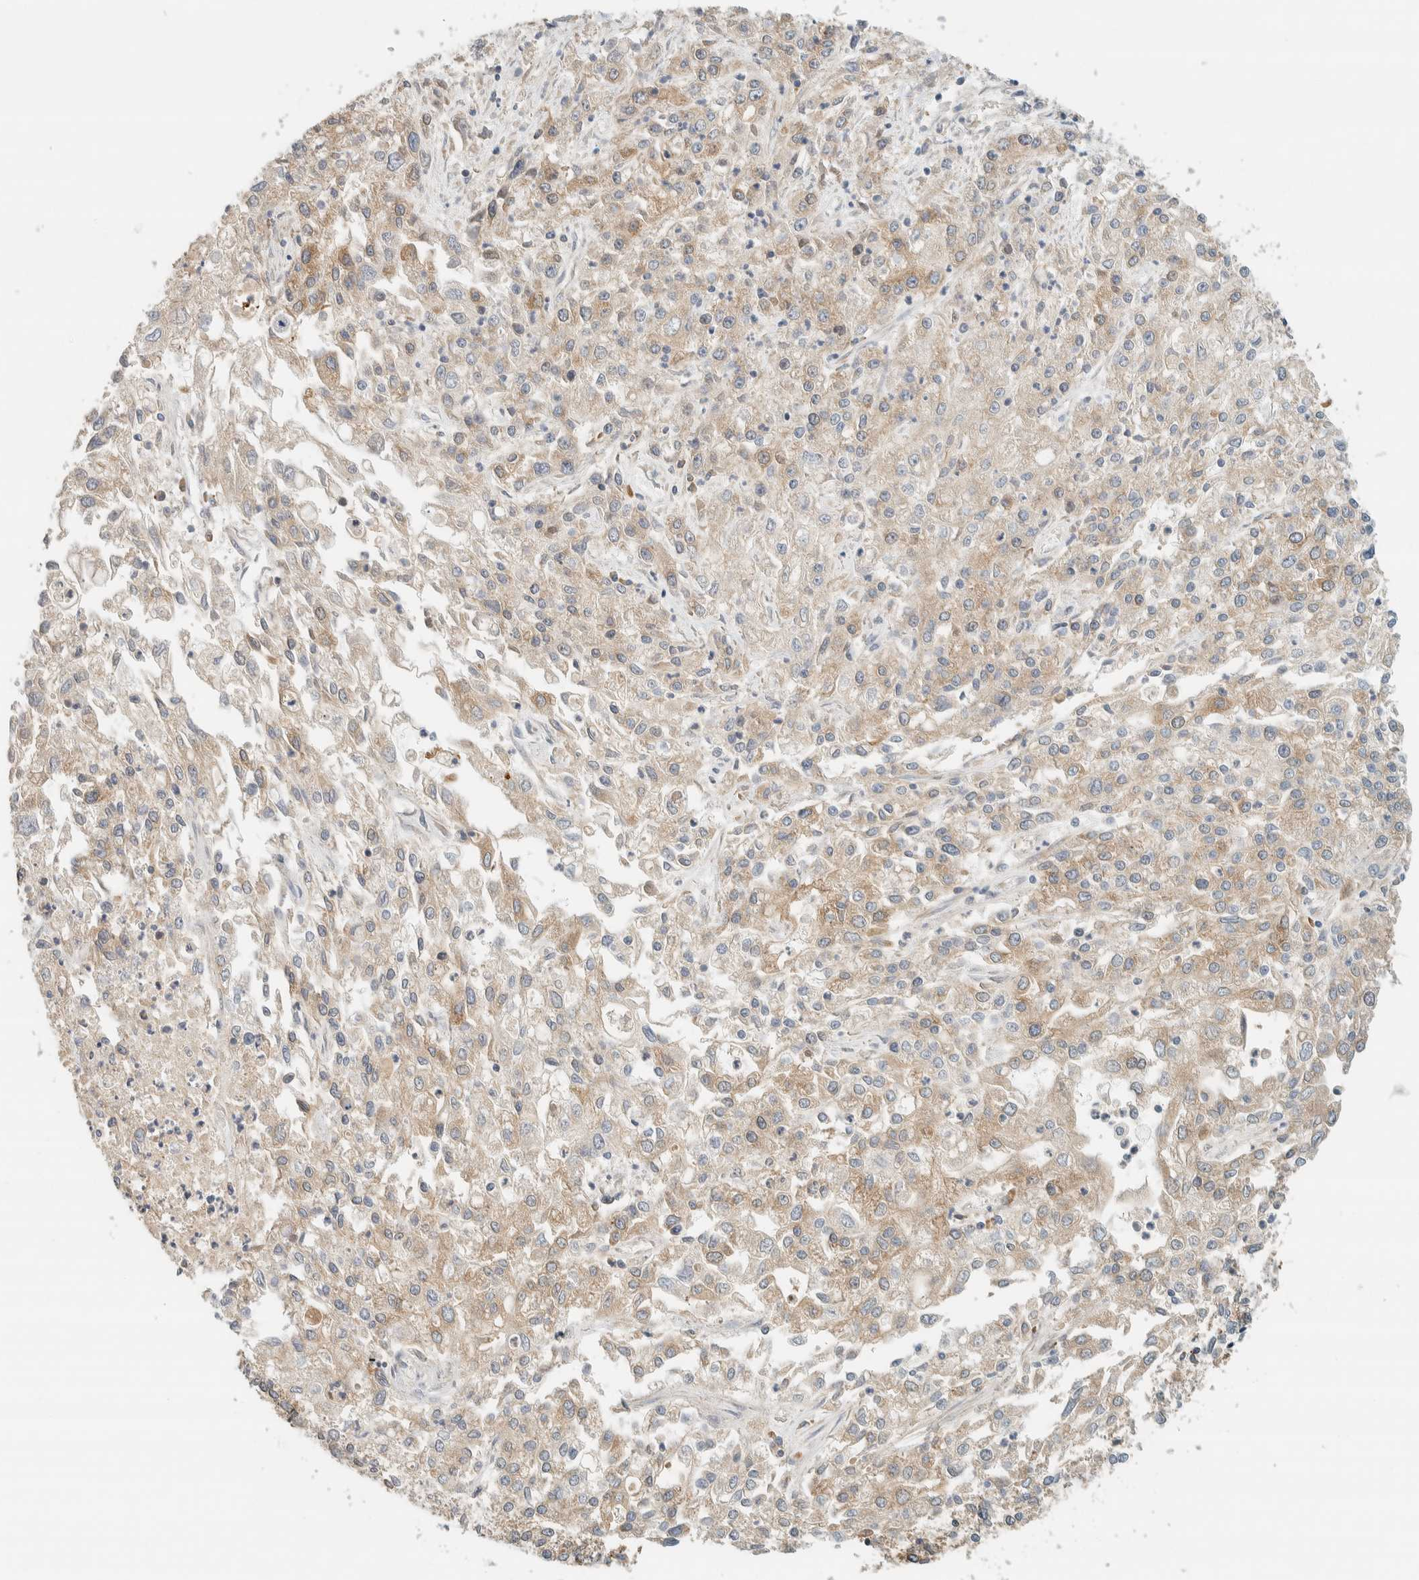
{"staining": {"intensity": "weak", "quantity": "25%-75%", "location": "cytoplasmic/membranous"}, "tissue": "endometrial cancer", "cell_type": "Tumor cells", "image_type": "cancer", "snomed": [{"axis": "morphology", "description": "Adenocarcinoma, NOS"}, {"axis": "topography", "description": "Endometrium"}], "caption": "Tumor cells exhibit weak cytoplasmic/membranous expression in approximately 25%-75% of cells in endometrial adenocarcinoma.", "gene": "ARFGEF1", "patient": {"sex": "female", "age": 49}}